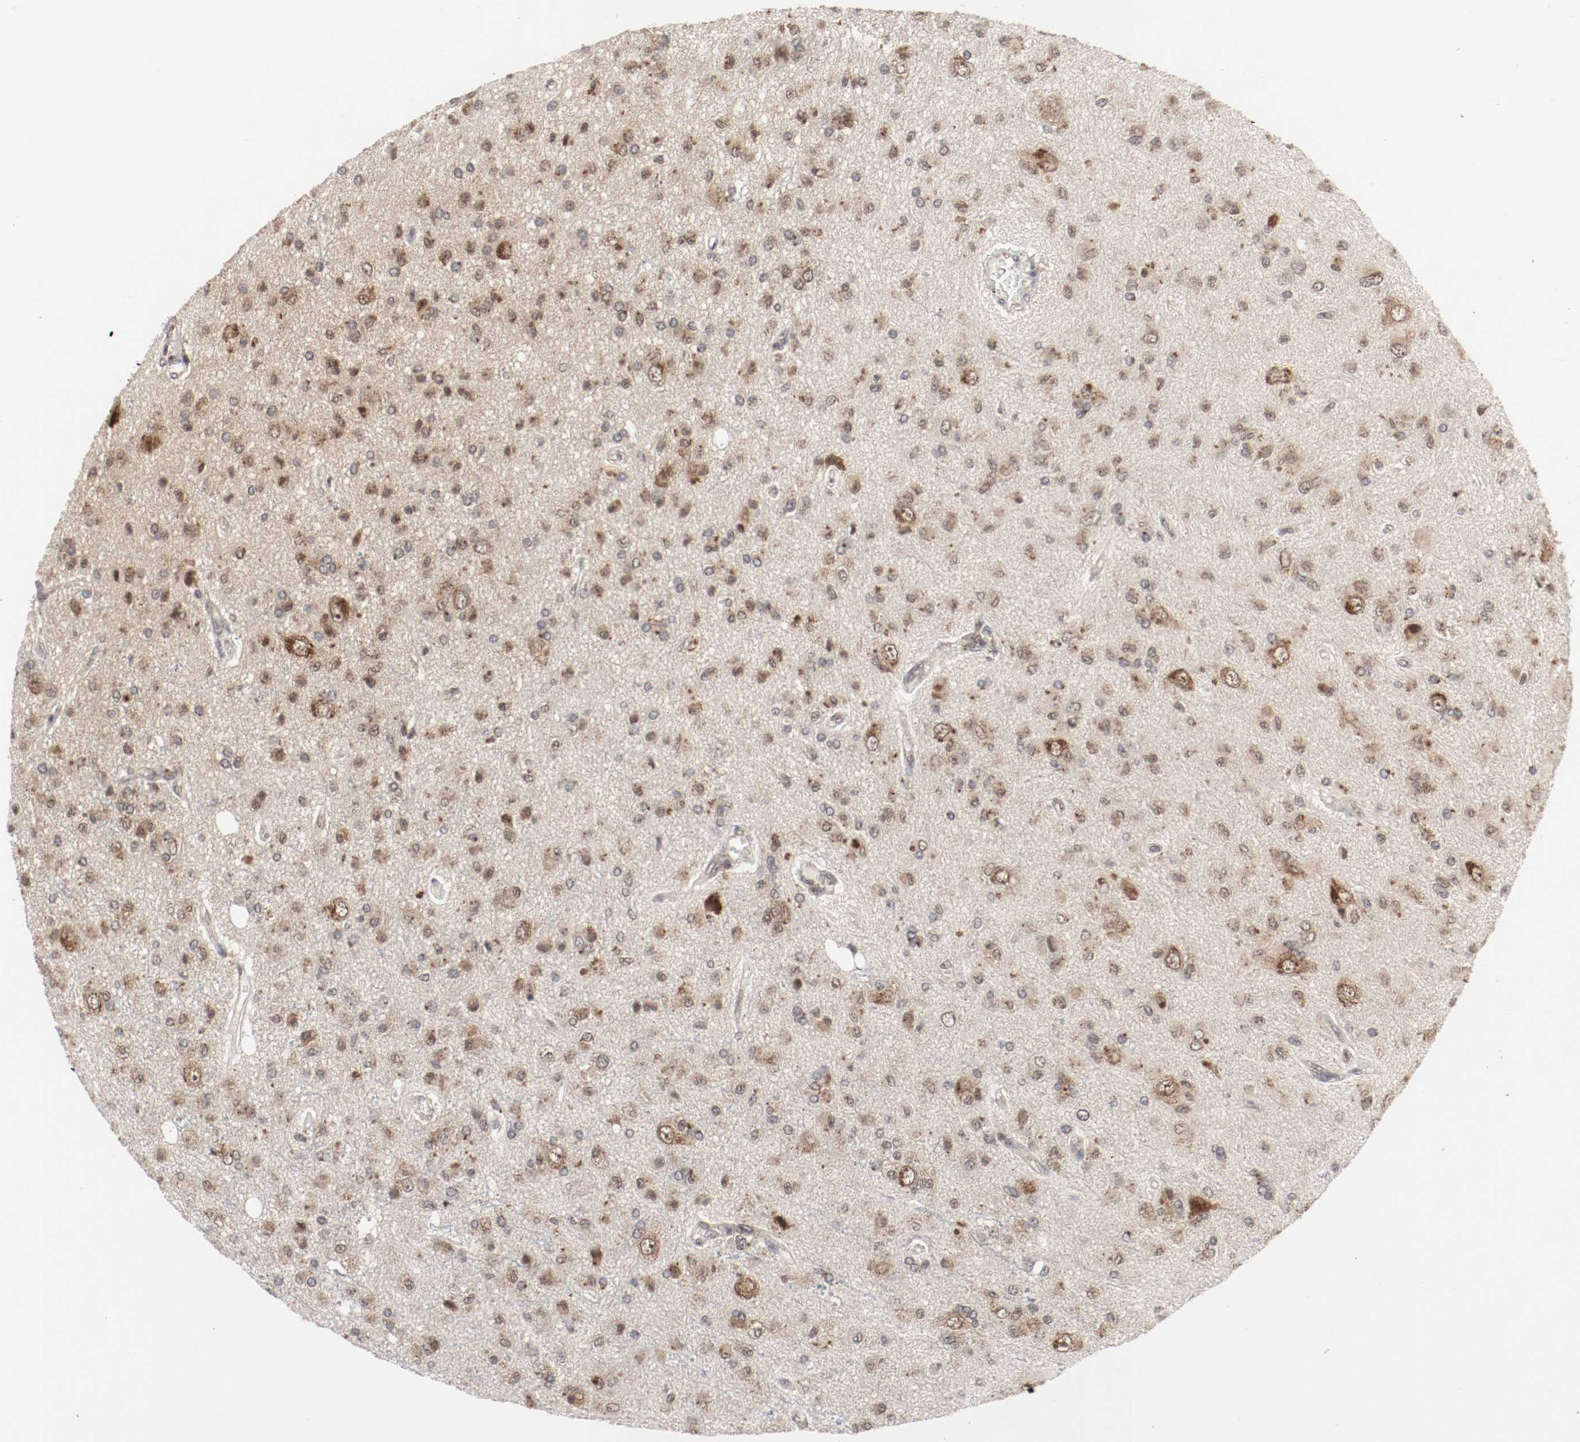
{"staining": {"intensity": "moderate", "quantity": ">75%", "location": "cytoplasmic/membranous,nuclear"}, "tissue": "glioma", "cell_type": "Tumor cells", "image_type": "cancer", "snomed": [{"axis": "morphology", "description": "Glioma, malignant, High grade"}, {"axis": "topography", "description": "Brain"}], "caption": "Human glioma stained with a protein marker shows moderate staining in tumor cells.", "gene": "CSNK2B", "patient": {"sex": "male", "age": 47}}